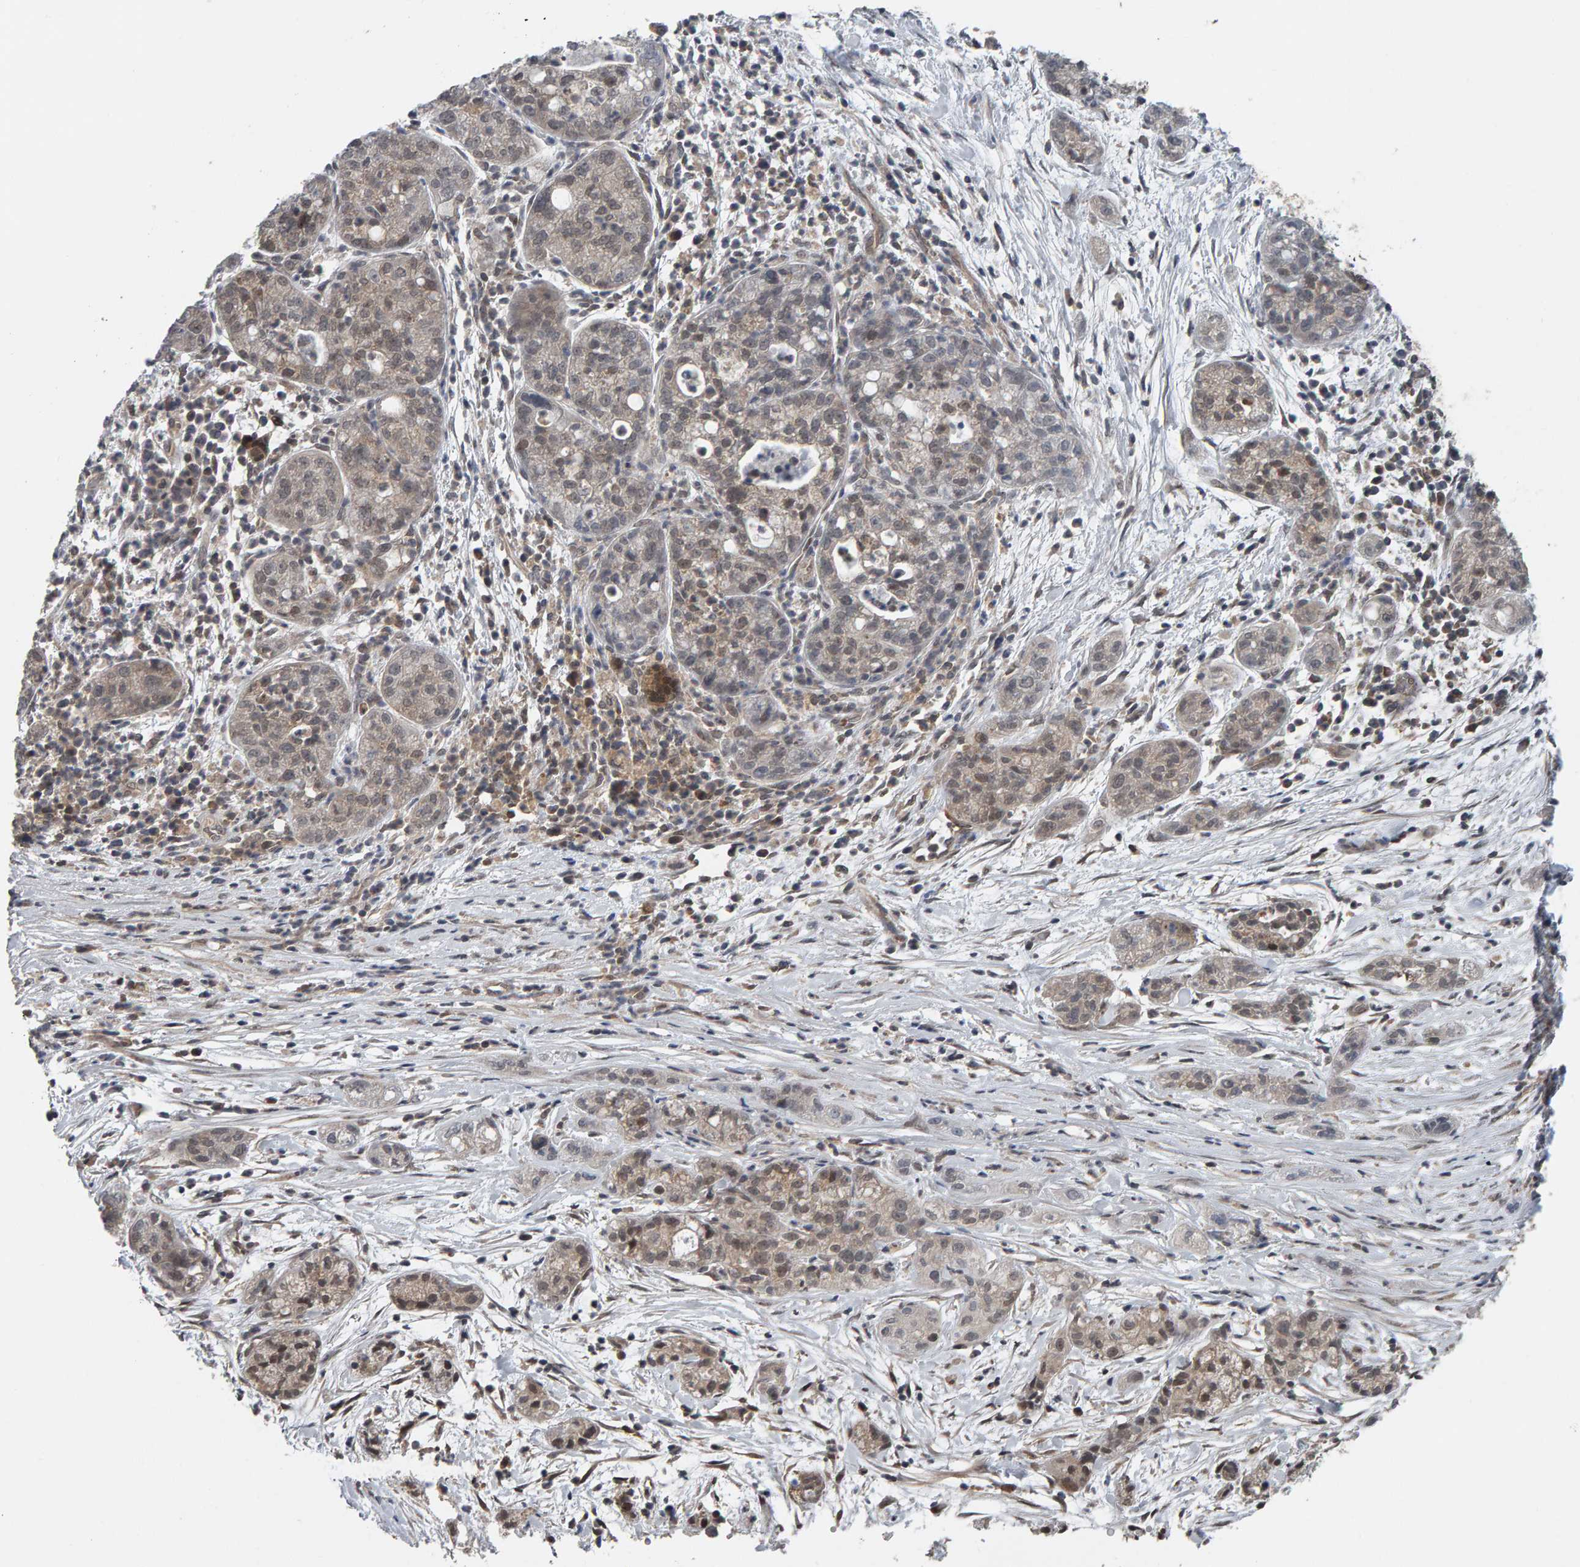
{"staining": {"intensity": "weak", "quantity": "<25%", "location": "cytoplasmic/membranous,nuclear"}, "tissue": "pancreatic cancer", "cell_type": "Tumor cells", "image_type": "cancer", "snomed": [{"axis": "morphology", "description": "Adenocarcinoma, NOS"}, {"axis": "topography", "description": "Pancreas"}], "caption": "Tumor cells show no significant protein expression in pancreatic adenocarcinoma.", "gene": "COASY", "patient": {"sex": "female", "age": 78}}